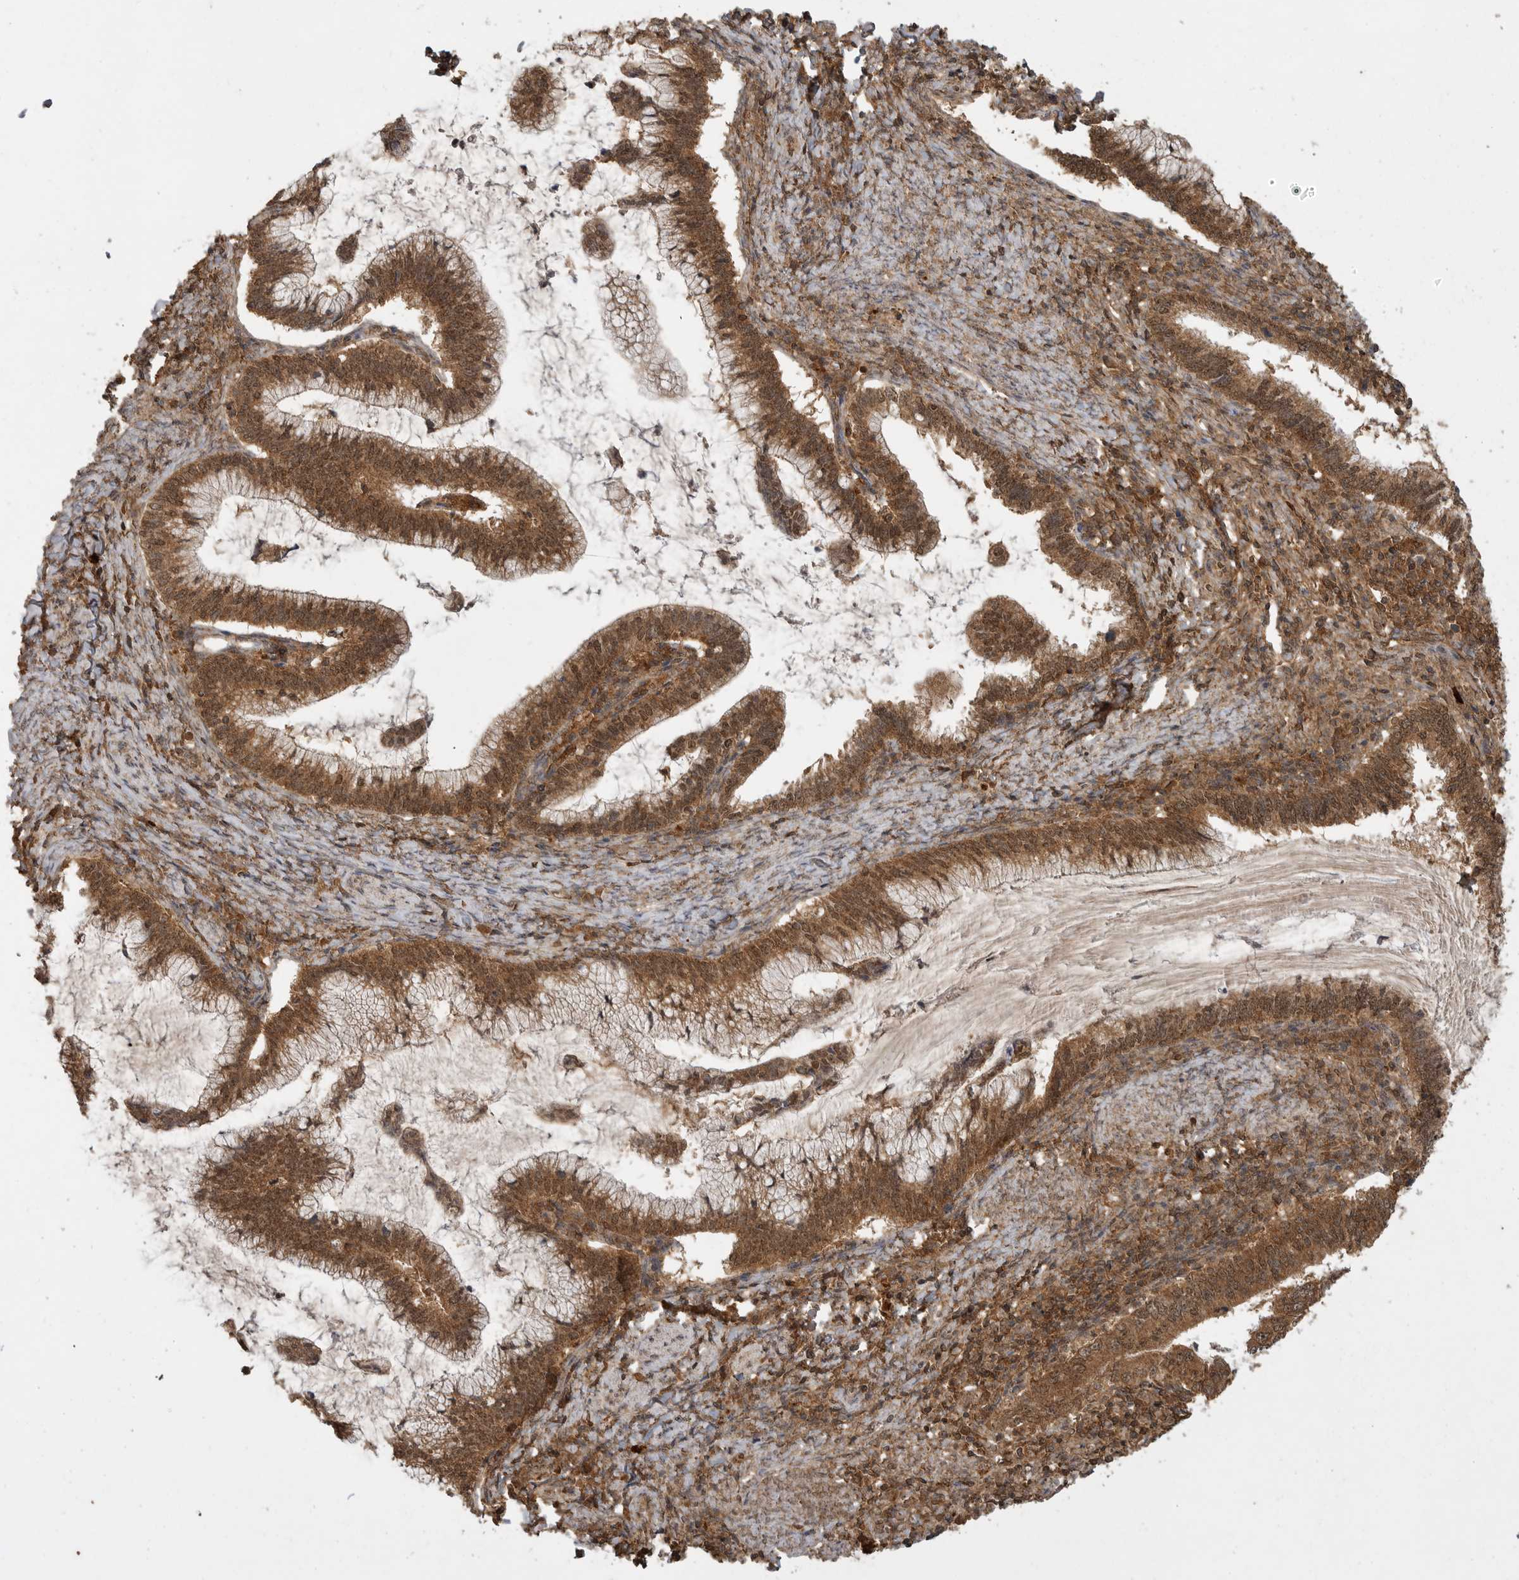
{"staining": {"intensity": "moderate", "quantity": ">75%", "location": "cytoplasmic/membranous,nuclear"}, "tissue": "cervical cancer", "cell_type": "Tumor cells", "image_type": "cancer", "snomed": [{"axis": "morphology", "description": "Adenocarcinoma, NOS"}, {"axis": "topography", "description": "Cervix"}], "caption": "Moderate cytoplasmic/membranous and nuclear protein expression is appreciated in about >75% of tumor cells in cervical cancer (adenocarcinoma).", "gene": "ICOSLG", "patient": {"sex": "female", "age": 36}}